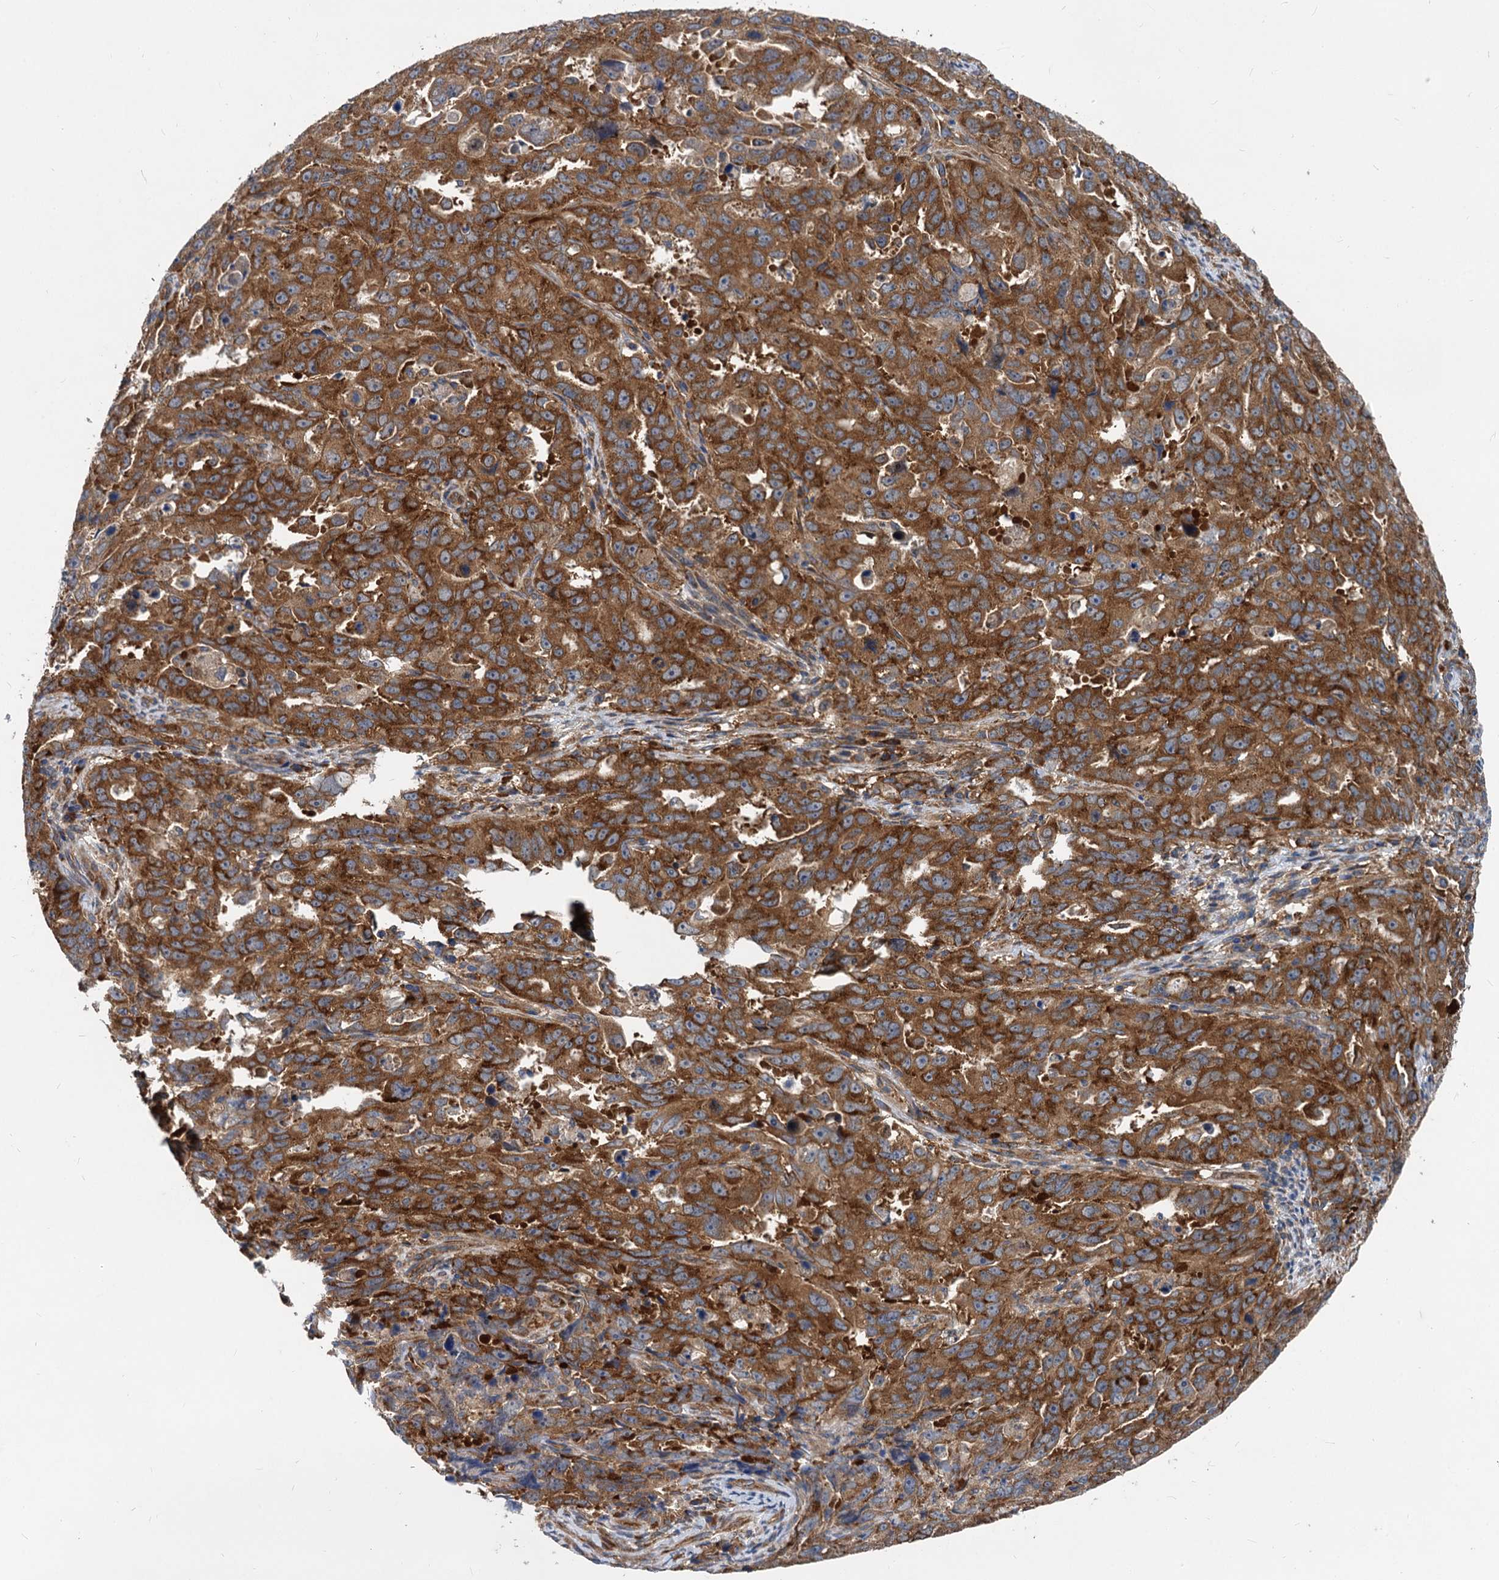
{"staining": {"intensity": "strong", "quantity": ">75%", "location": "cytoplasmic/membranous"}, "tissue": "endometrial cancer", "cell_type": "Tumor cells", "image_type": "cancer", "snomed": [{"axis": "morphology", "description": "Adenocarcinoma, NOS"}, {"axis": "topography", "description": "Endometrium"}], "caption": "A brown stain labels strong cytoplasmic/membranous expression of a protein in endometrial cancer tumor cells.", "gene": "EIF2B2", "patient": {"sex": "female", "age": 65}}